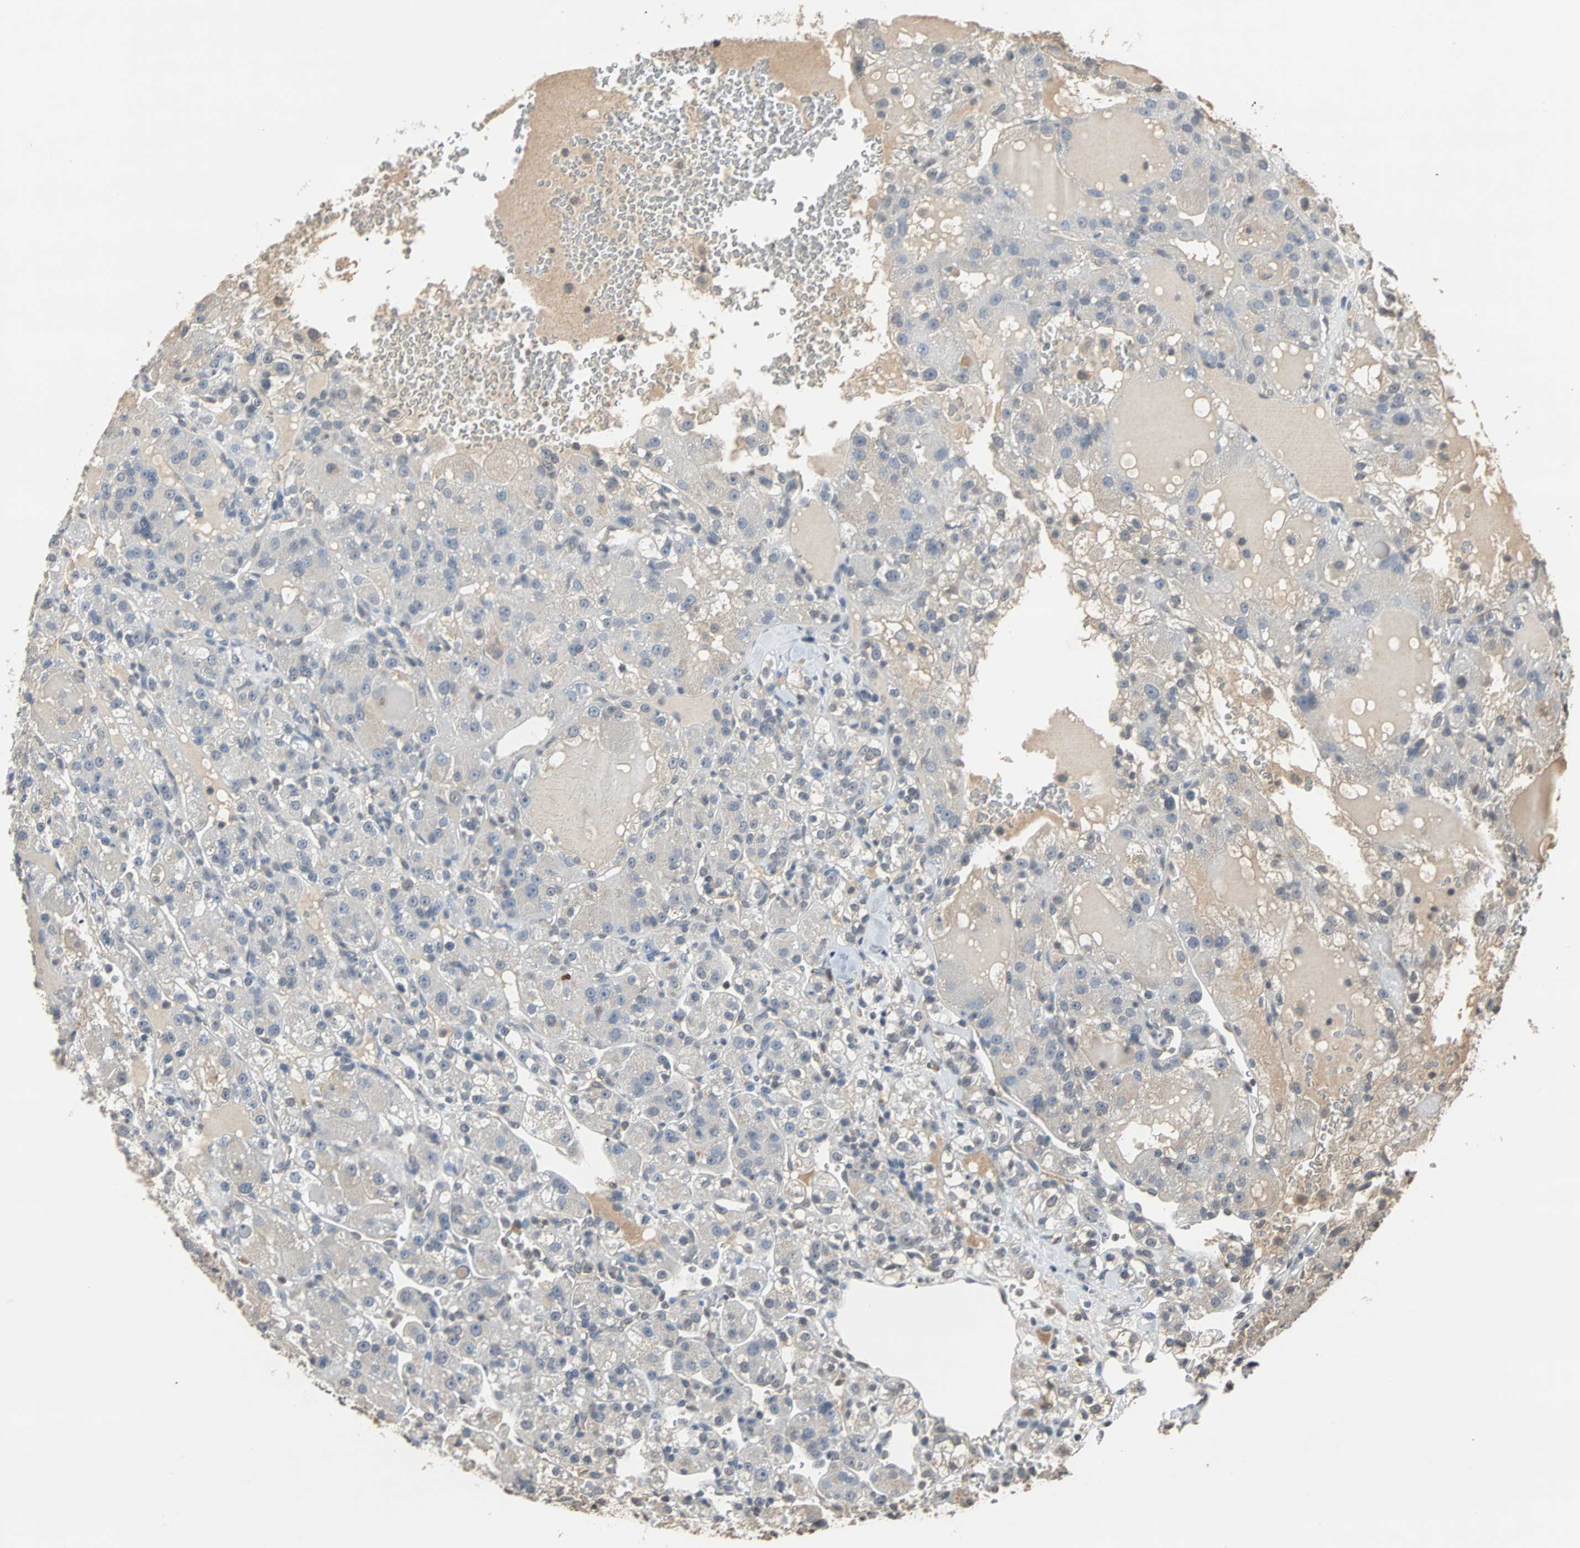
{"staining": {"intensity": "weak", "quantity": "25%-75%", "location": "cytoplasmic/membranous"}, "tissue": "renal cancer", "cell_type": "Tumor cells", "image_type": "cancer", "snomed": [{"axis": "morphology", "description": "Normal tissue, NOS"}, {"axis": "morphology", "description": "Adenocarcinoma, NOS"}, {"axis": "topography", "description": "Kidney"}], "caption": "Immunohistochemical staining of human renal cancer shows weak cytoplasmic/membranous protein expression in about 25%-75% of tumor cells.", "gene": "ABHD2", "patient": {"sex": "male", "age": 61}}